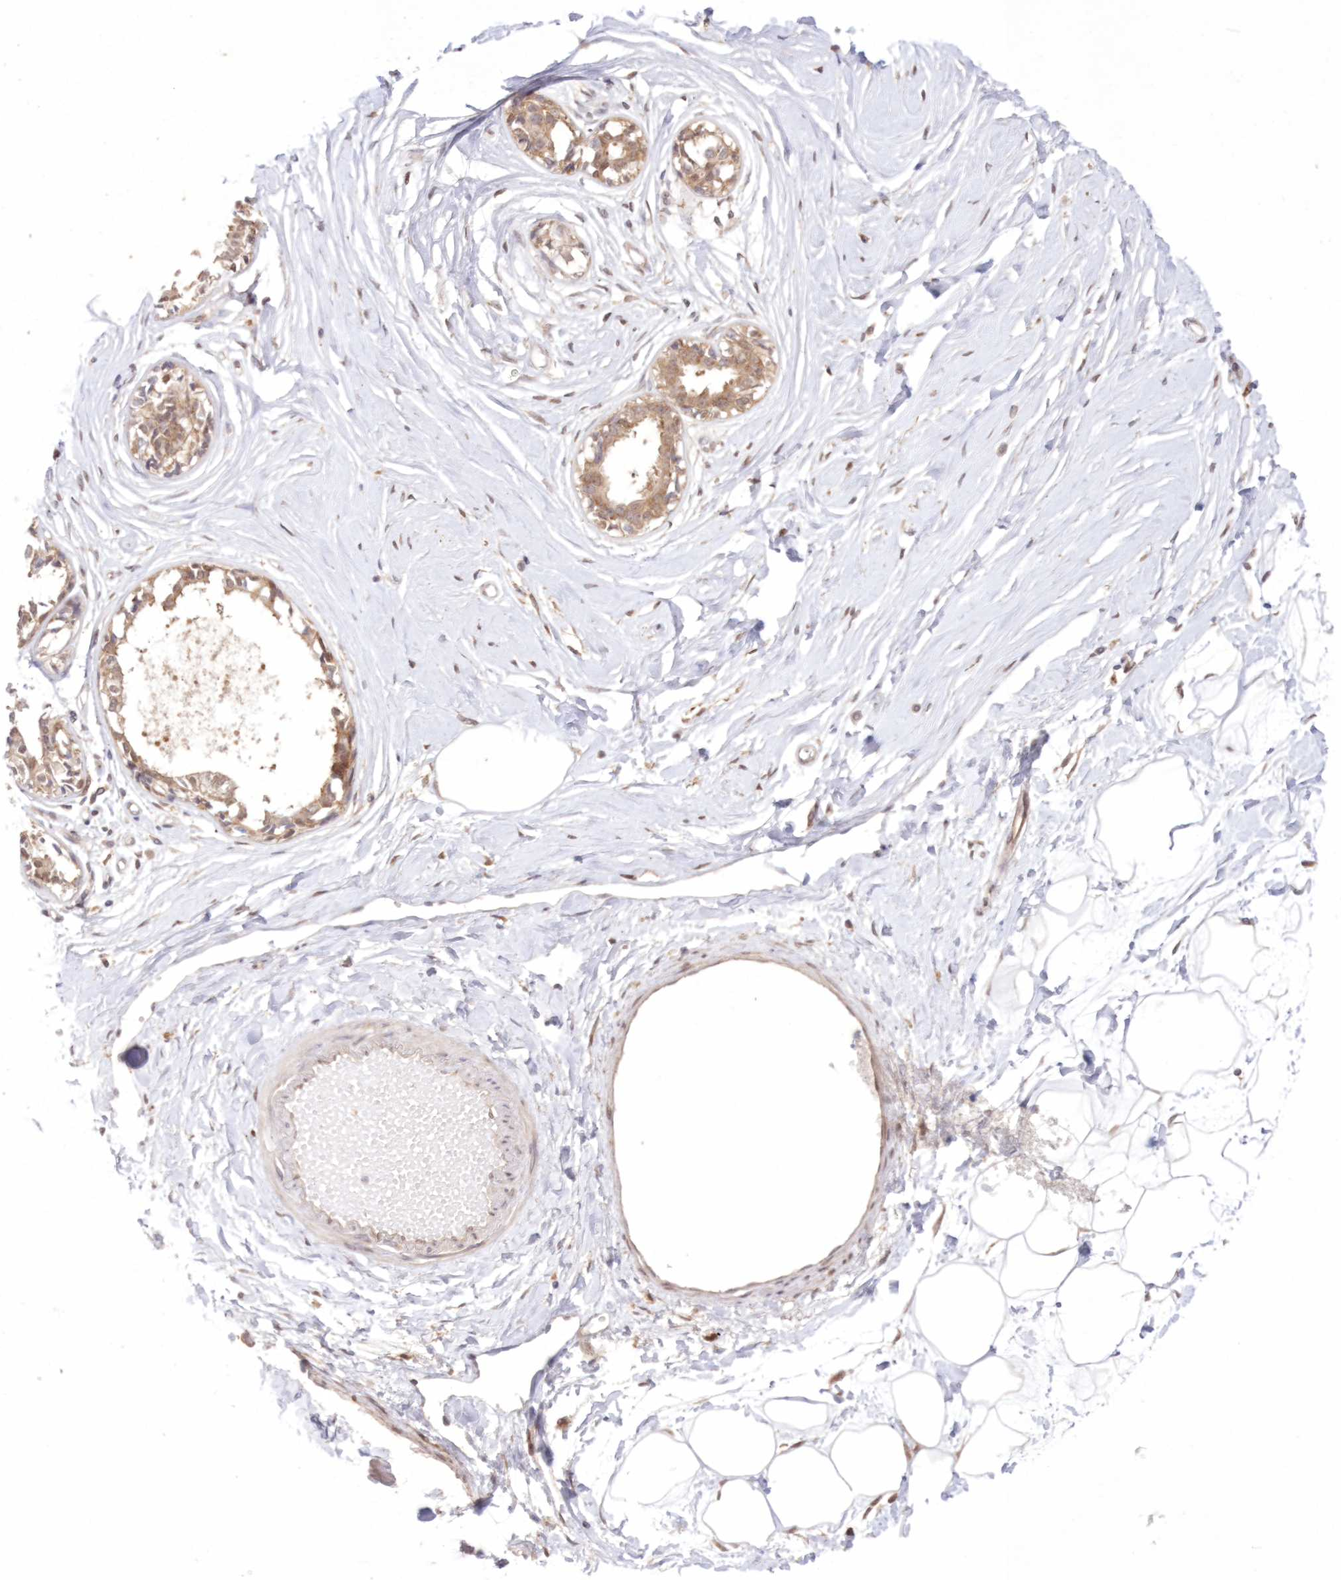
{"staining": {"intensity": "negative", "quantity": "none", "location": "none"}, "tissue": "breast", "cell_type": "Adipocytes", "image_type": "normal", "snomed": [{"axis": "morphology", "description": "Normal tissue, NOS"}, {"axis": "topography", "description": "Breast"}], "caption": "Immunohistochemistry histopathology image of unremarkable breast: breast stained with DAB (3,3'-diaminobenzidine) exhibits no significant protein positivity in adipocytes.", "gene": "RNPEP", "patient": {"sex": "female", "age": 45}}